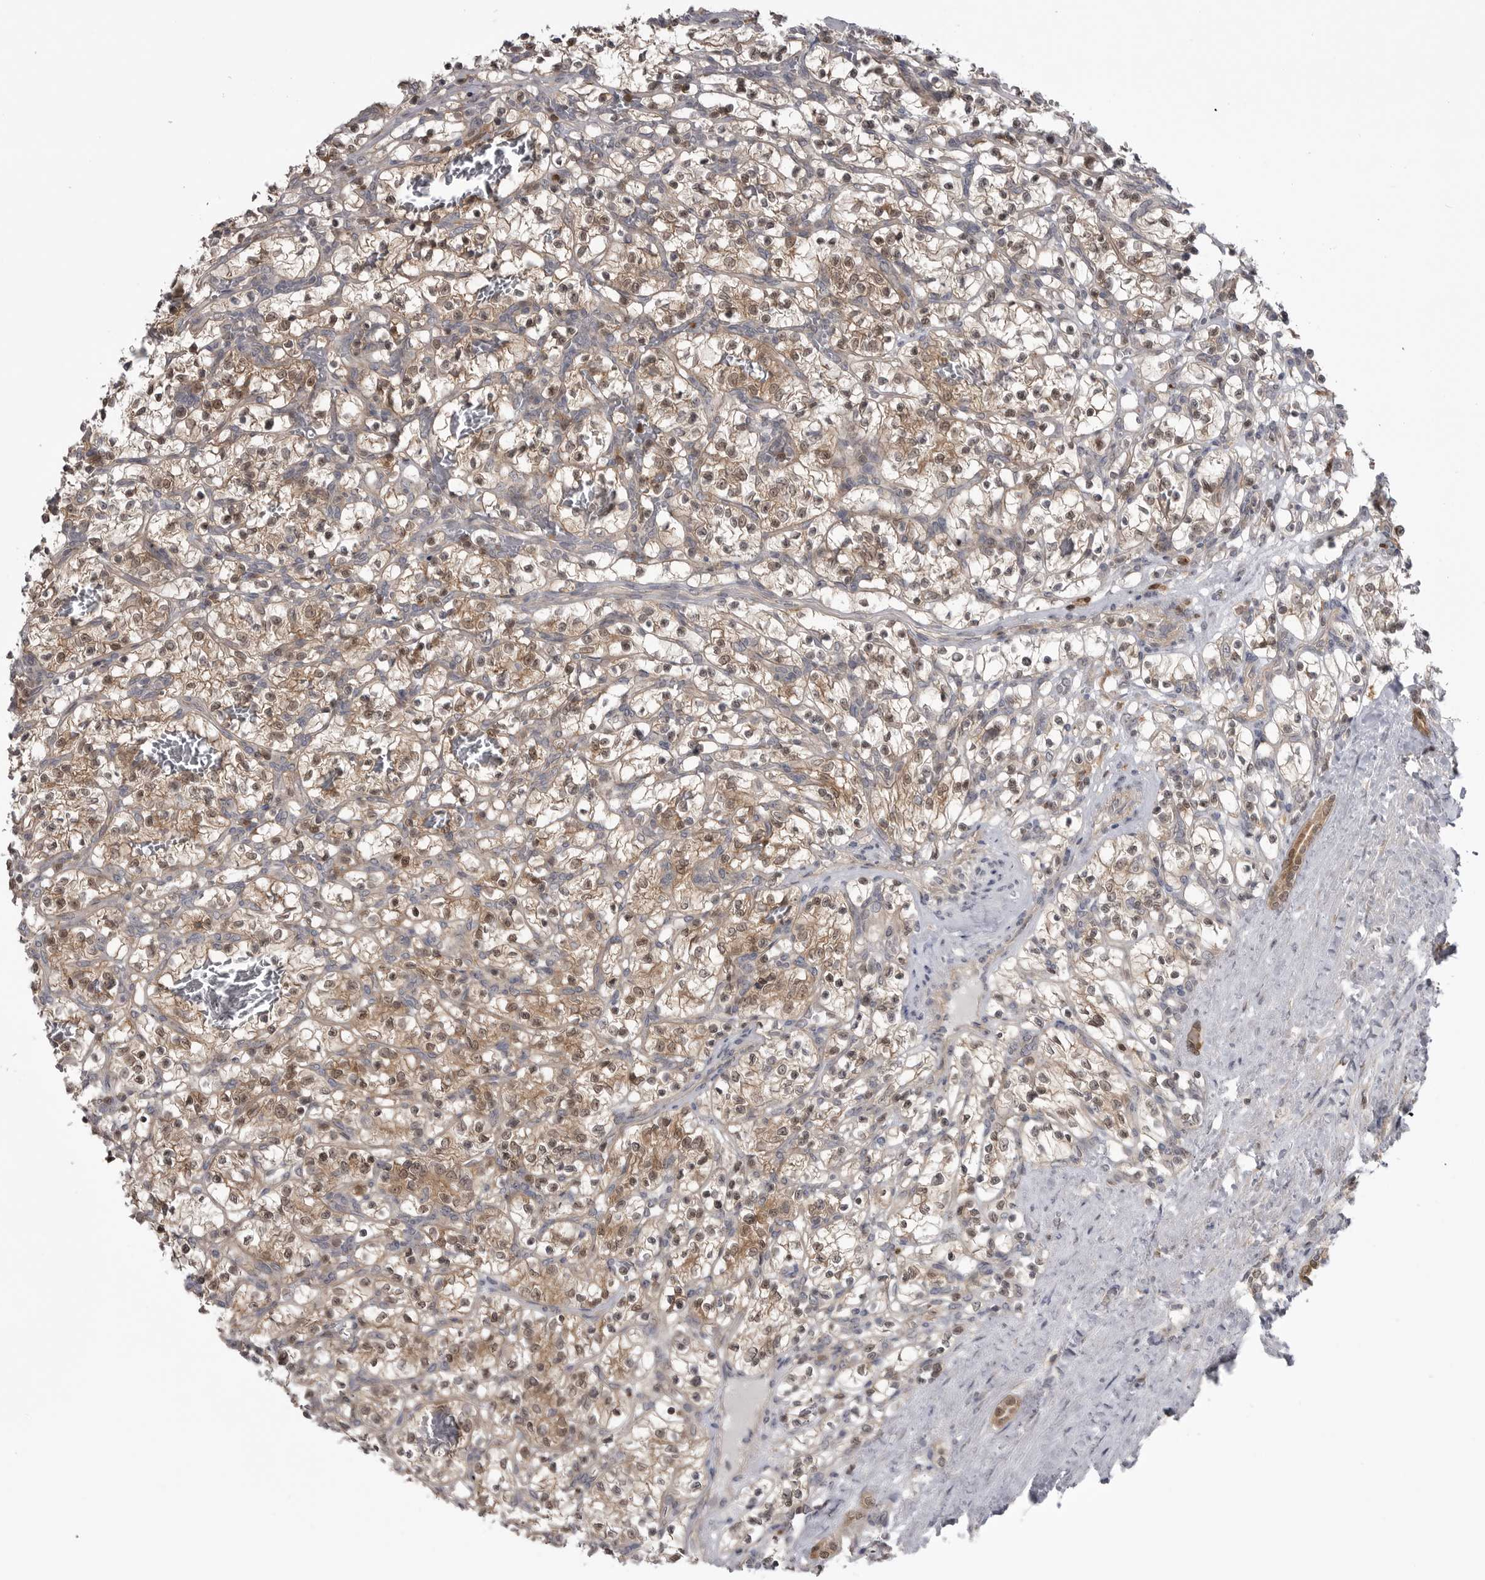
{"staining": {"intensity": "moderate", "quantity": ">75%", "location": "cytoplasmic/membranous,nuclear"}, "tissue": "renal cancer", "cell_type": "Tumor cells", "image_type": "cancer", "snomed": [{"axis": "morphology", "description": "Adenocarcinoma, NOS"}, {"axis": "topography", "description": "Kidney"}], "caption": "Immunohistochemical staining of renal adenocarcinoma displays moderate cytoplasmic/membranous and nuclear protein staining in about >75% of tumor cells.", "gene": "MAPK13", "patient": {"sex": "female", "age": 57}}